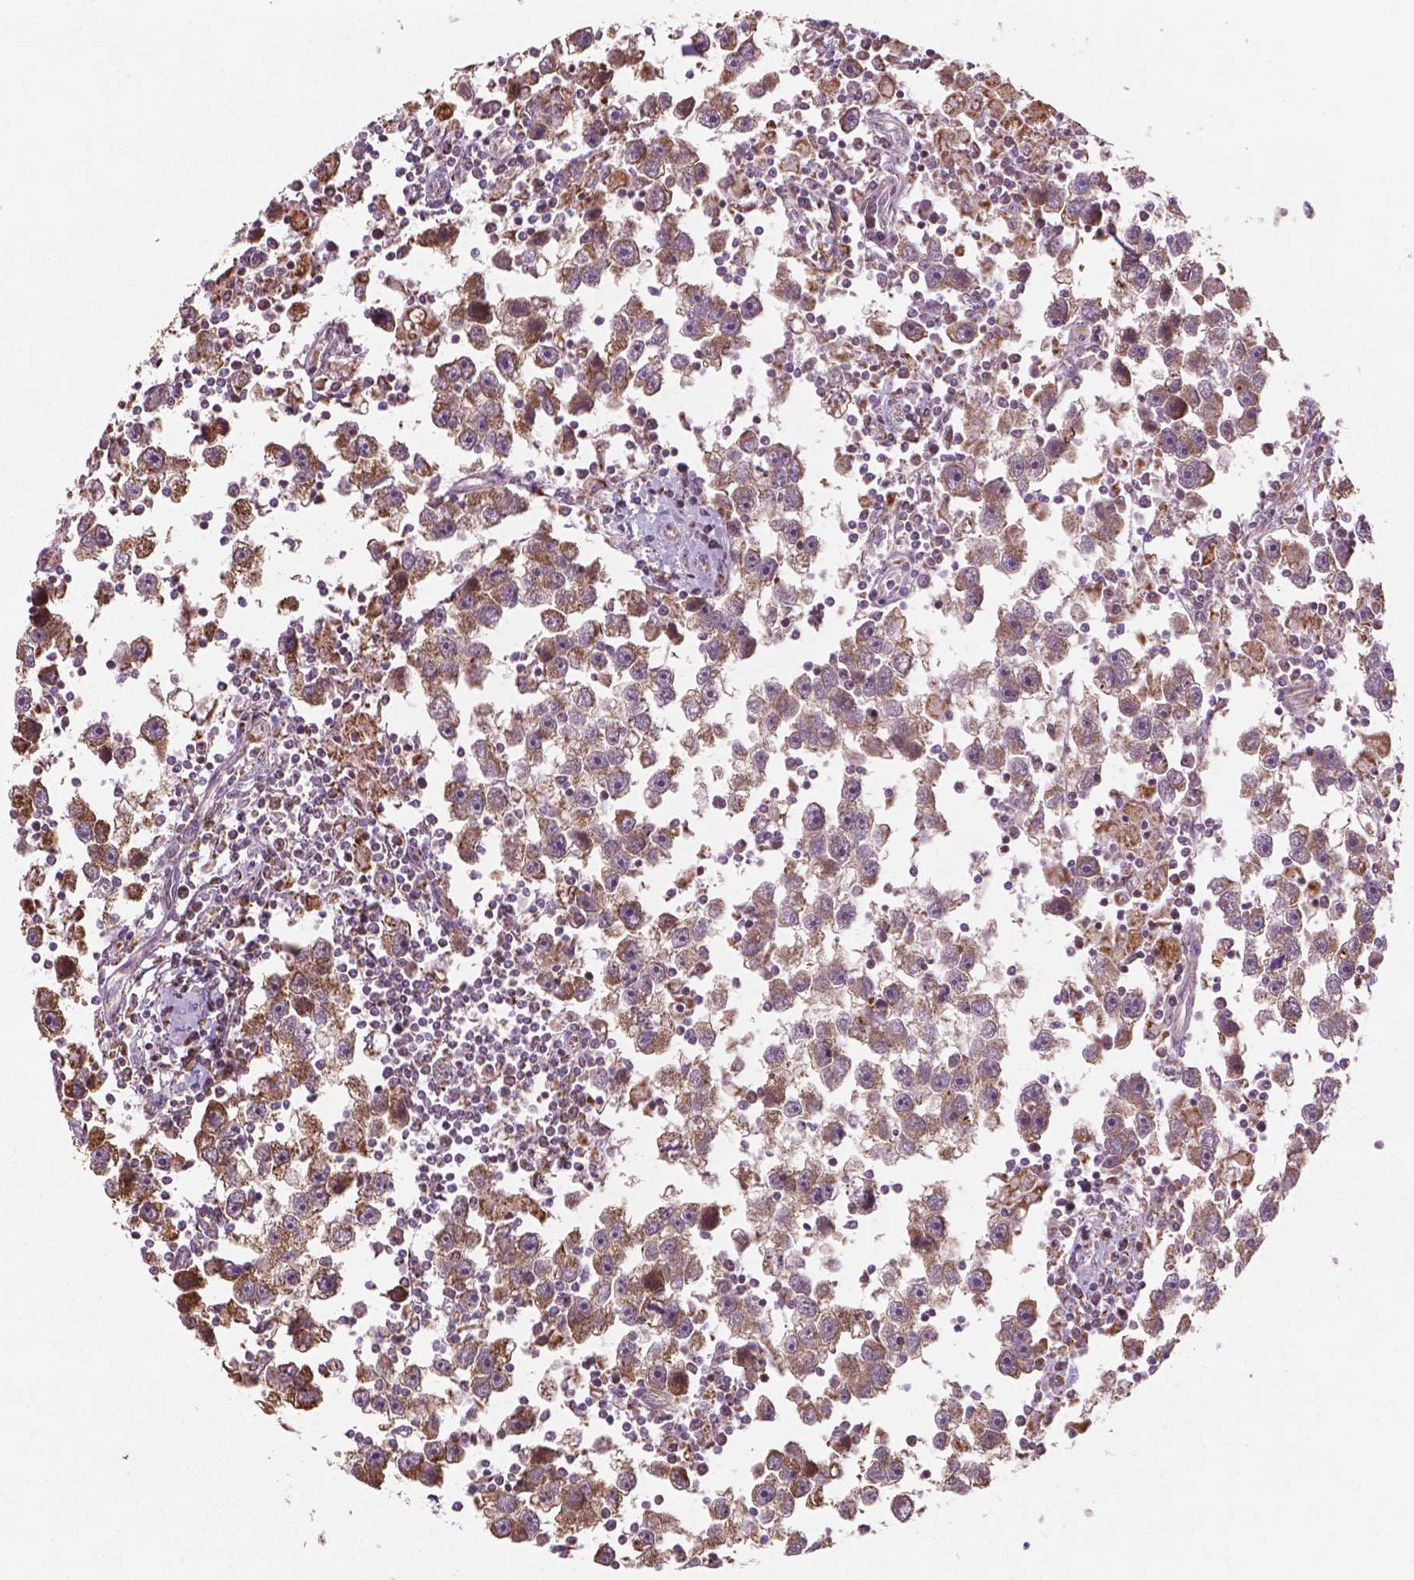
{"staining": {"intensity": "weak", "quantity": ">75%", "location": "cytoplasmic/membranous"}, "tissue": "testis cancer", "cell_type": "Tumor cells", "image_type": "cancer", "snomed": [{"axis": "morphology", "description": "Seminoma, NOS"}, {"axis": "topography", "description": "Testis"}], "caption": "IHC (DAB (3,3'-diaminobenzidine)) staining of human testis cancer (seminoma) shows weak cytoplasmic/membranous protein positivity in approximately >75% of tumor cells.", "gene": "HS3ST3A1", "patient": {"sex": "male", "age": 30}}